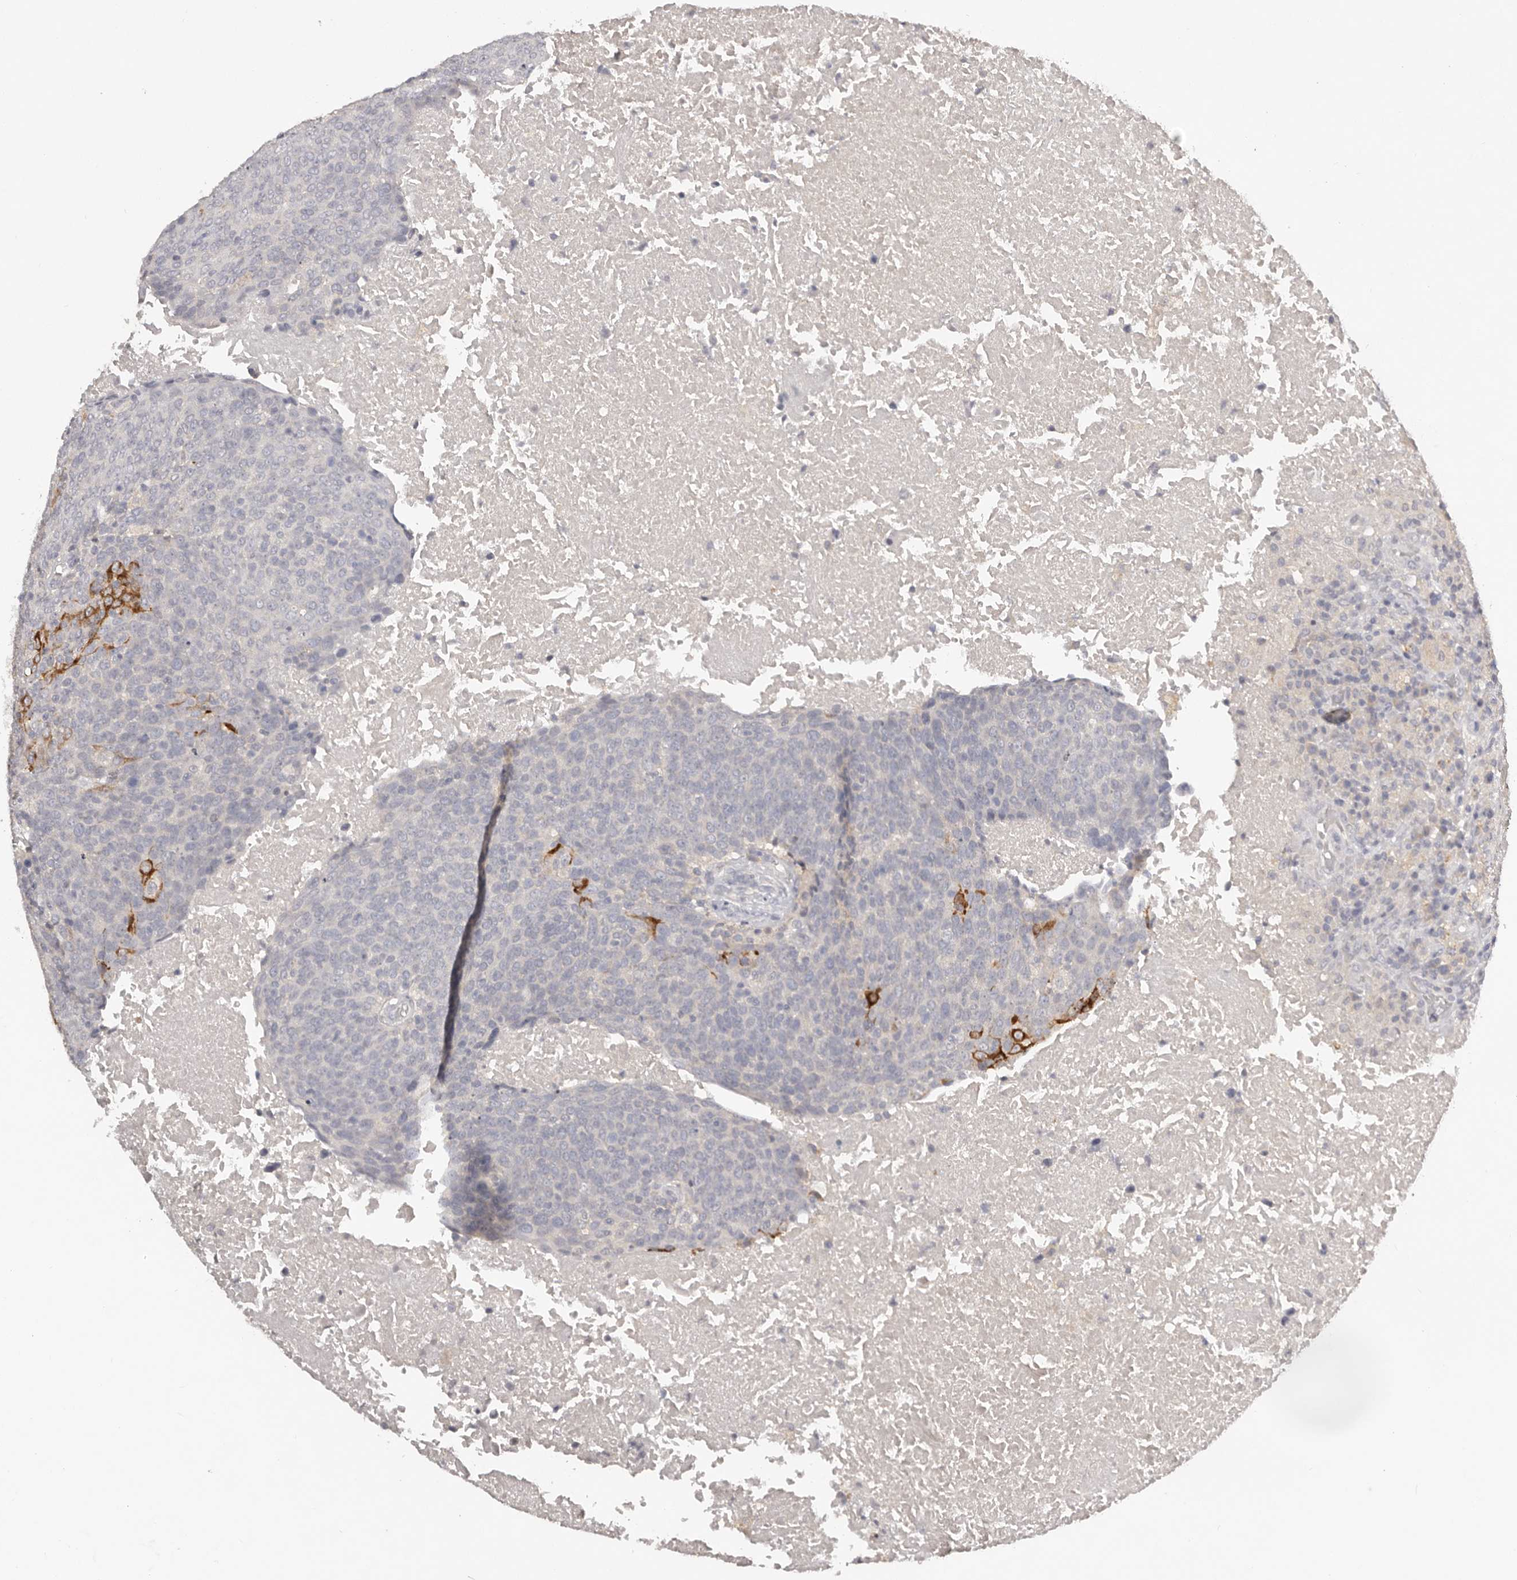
{"staining": {"intensity": "strong", "quantity": "<25%", "location": "cytoplasmic/membranous"}, "tissue": "head and neck cancer", "cell_type": "Tumor cells", "image_type": "cancer", "snomed": [{"axis": "morphology", "description": "Squamous cell carcinoma, NOS"}, {"axis": "morphology", "description": "Squamous cell carcinoma, metastatic, NOS"}, {"axis": "topography", "description": "Lymph node"}, {"axis": "topography", "description": "Head-Neck"}], "caption": "A brown stain highlights strong cytoplasmic/membranous staining of a protein in human head and neck cancer tumor cells. (Stains: DAB (3,3'-diaminobenzidine) in brown, nuclei in blue, Microscopy: brightfield microscopy at high magnification).", "gene": "SCUBE2", "patient": {"sex": "male", "age": 62}}